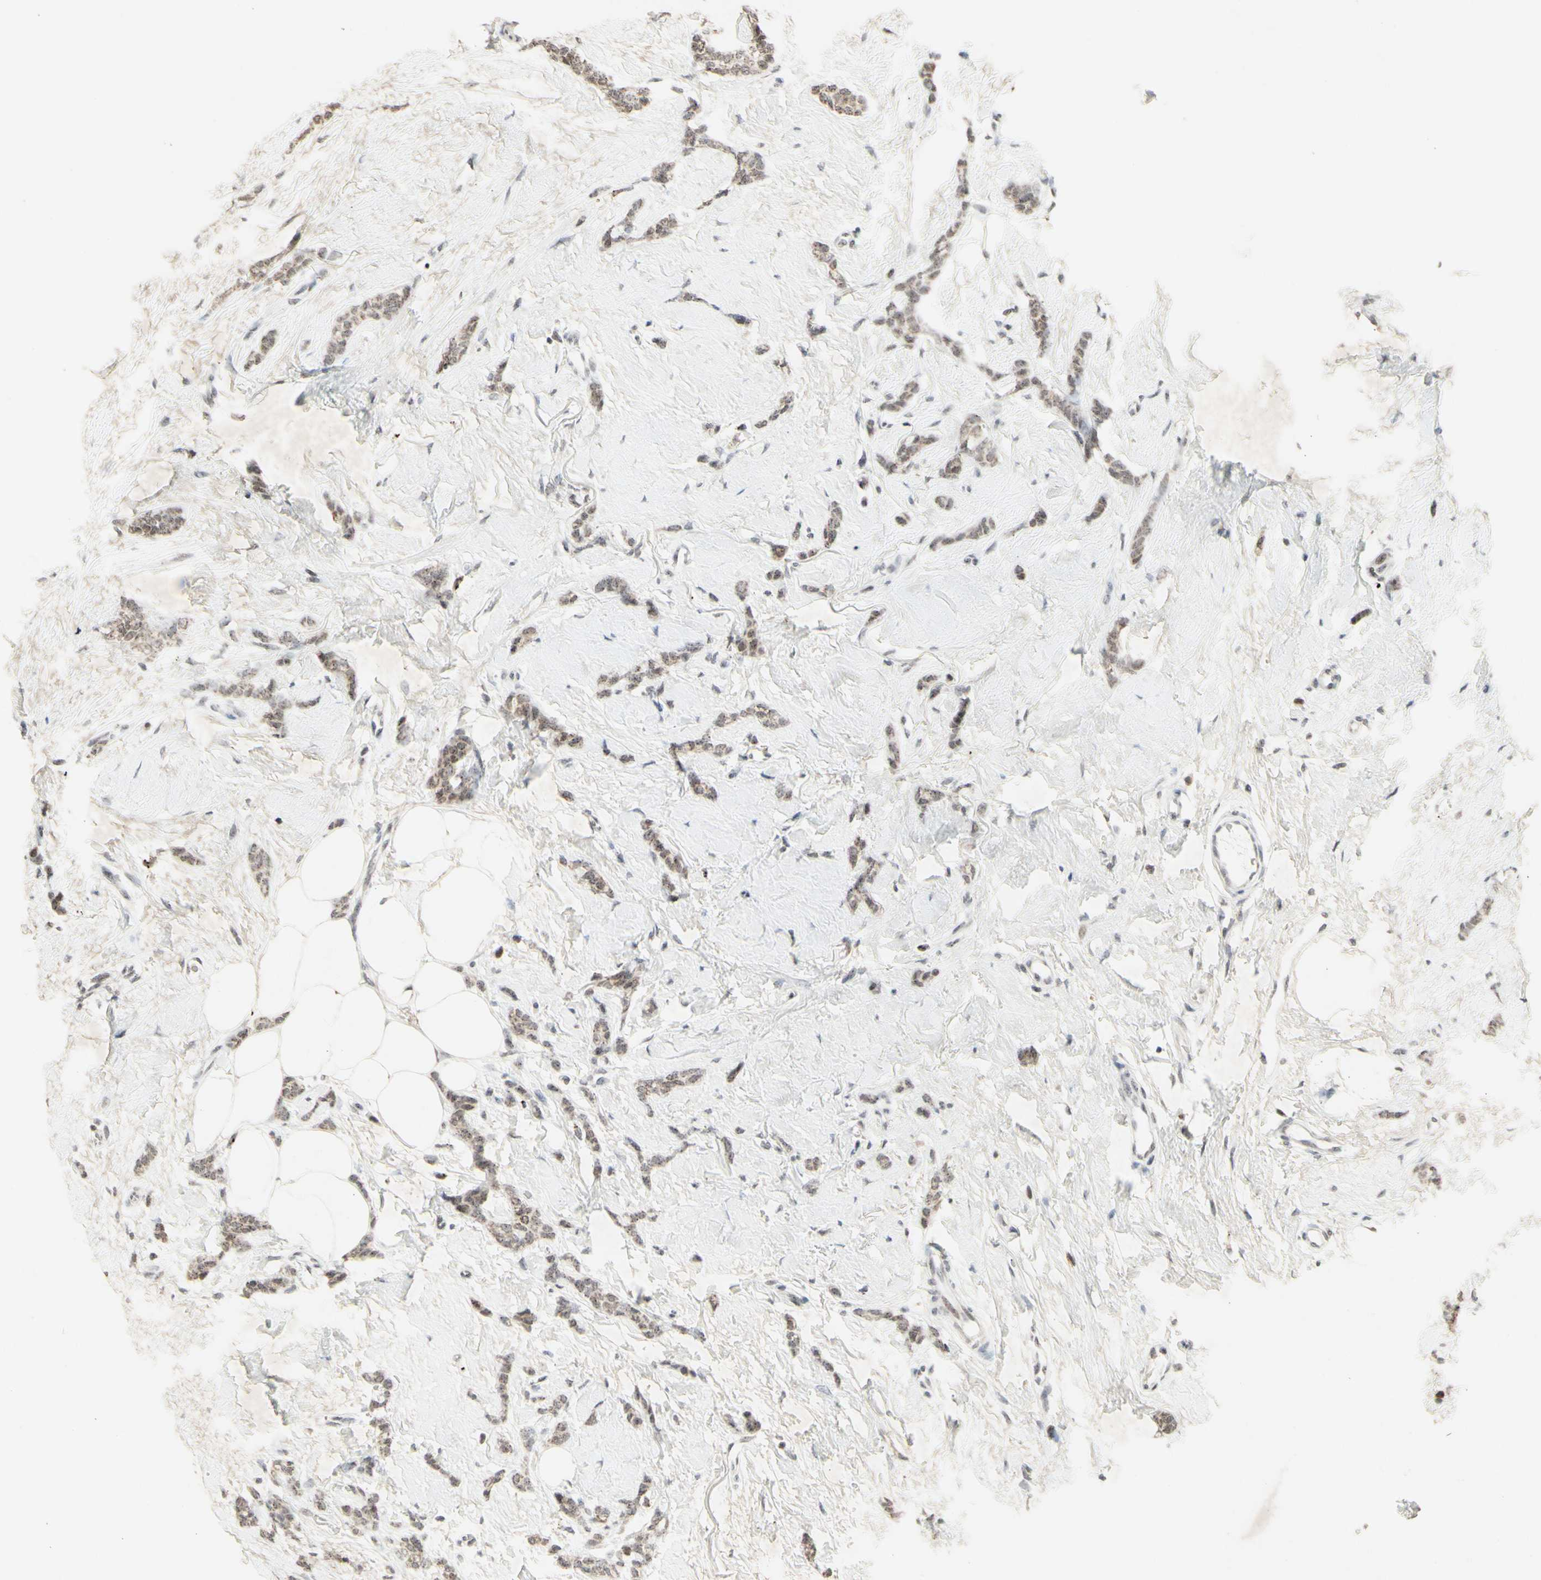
{"staining": {"intensity": "weak", "quantity": "25%-75%", "location": "nuclear"}, "tissue": "breast cancer", "cell_type": "Tumor cells", "image_type": "cancer", "snomed": [{"axis": "morphology", "description": "Lobular carcinoma"}, {"axis": "topography", "description": "Skin"}, {"axis": "topography", "description": "Breast"}], "caption": "Immunohistochemical staining of human lobular carcinoma (breast) demonstrates low levels of weak nuclear positivity in about 25%-75% of tumor cells. The protein is stained brown, and the nuclei are stained in blue (DAB (3,3'-diaminobenzidine) IHC with brightfield microscopy, high magnification).", "gene": "CENPB", "patient": {"sex": "female", "age": 46}}